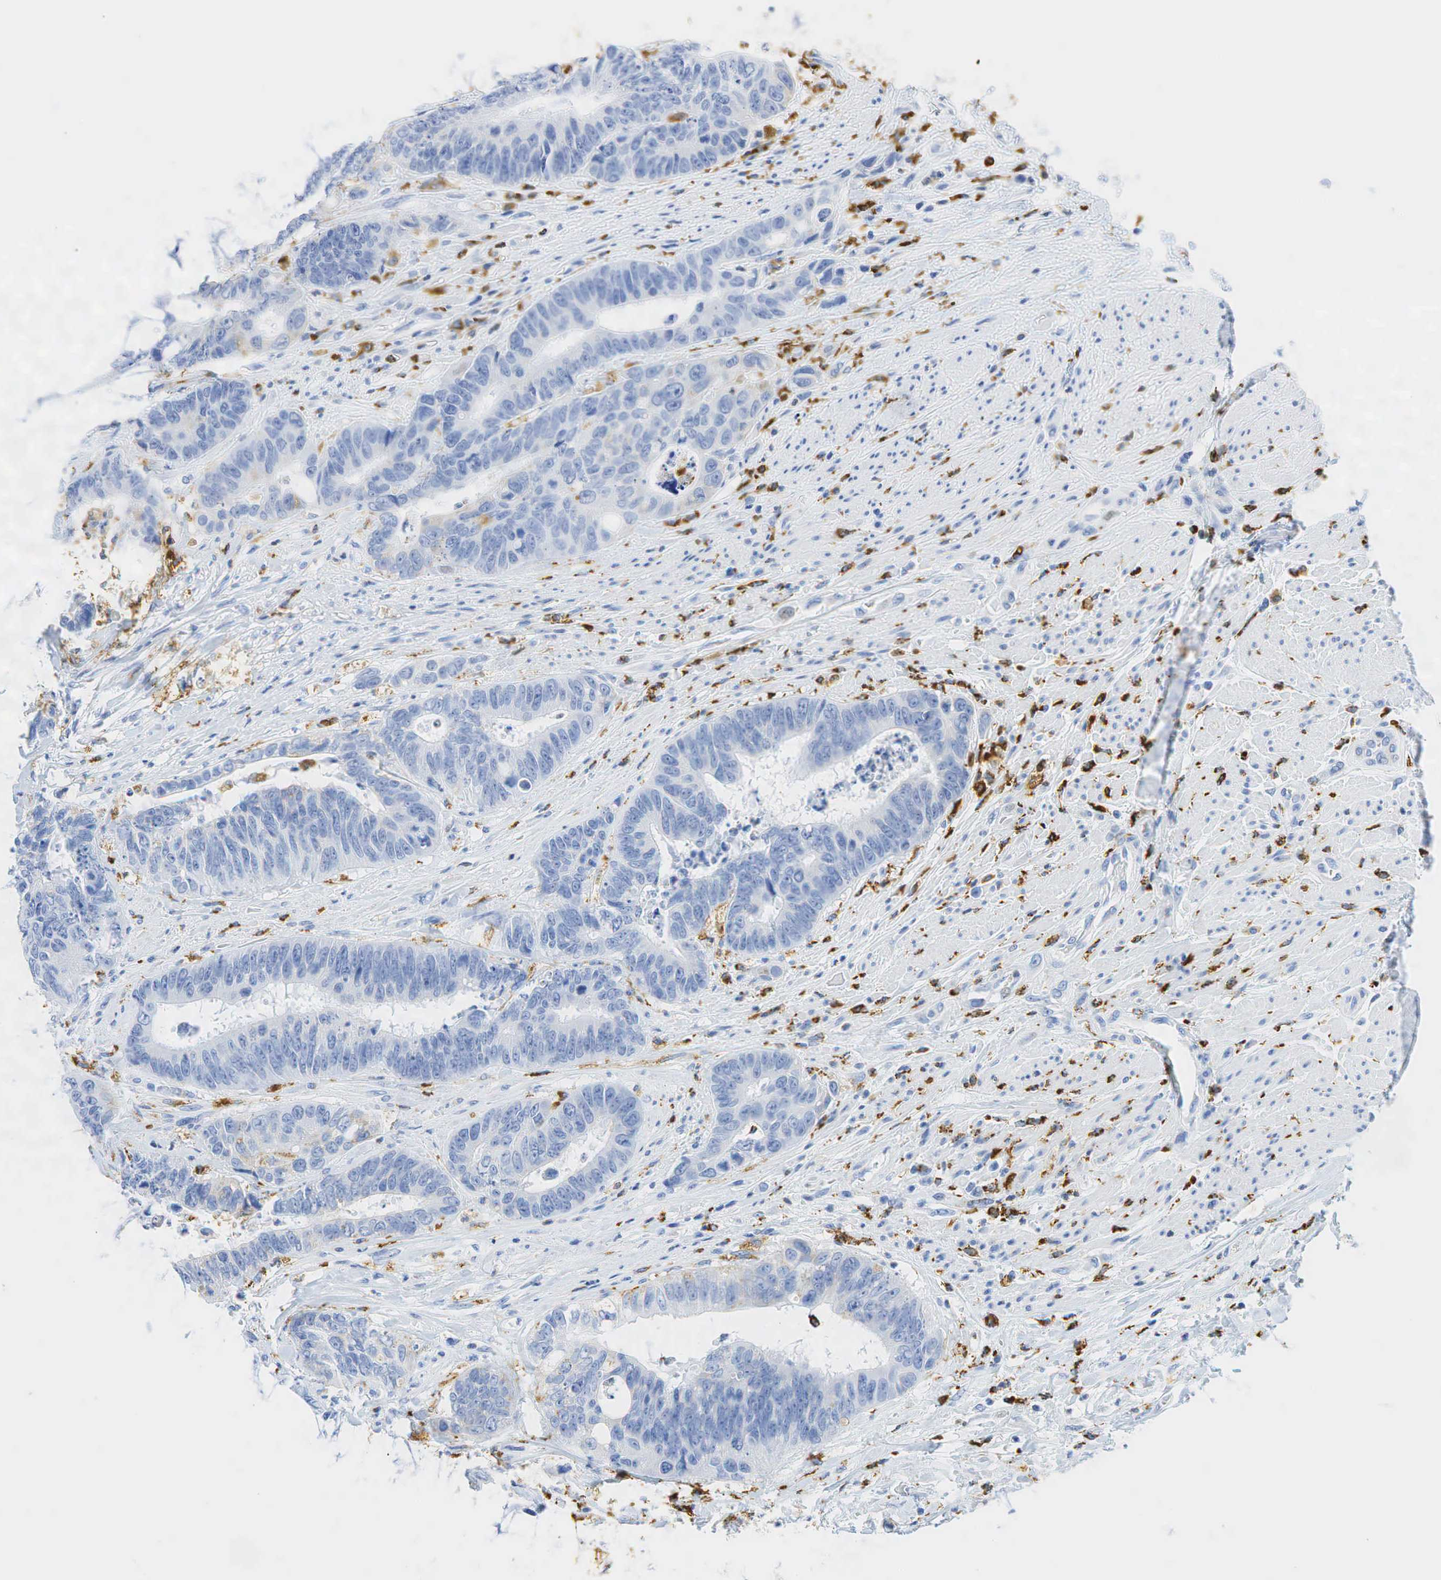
{"staining": {"intensity": "negative", "quantity": "none", "location": "none"}, "tissue": "colorectal cancer", "cell_type": "Tumor cells", "image_type": "cancer", "snomed": [{"axis": "morphology", "description": "Adenocarcinoma, NOS"}, {"axis": "topography", "description": "Rectum"}], "caption": "This is a micrograph of immunohistochemistry (IHC) staining of adenocarcinoma (colorectal), which shows no expression in tumor cells.", "gene": "CD68", "patient": {"sex": "female", "age": 65}}